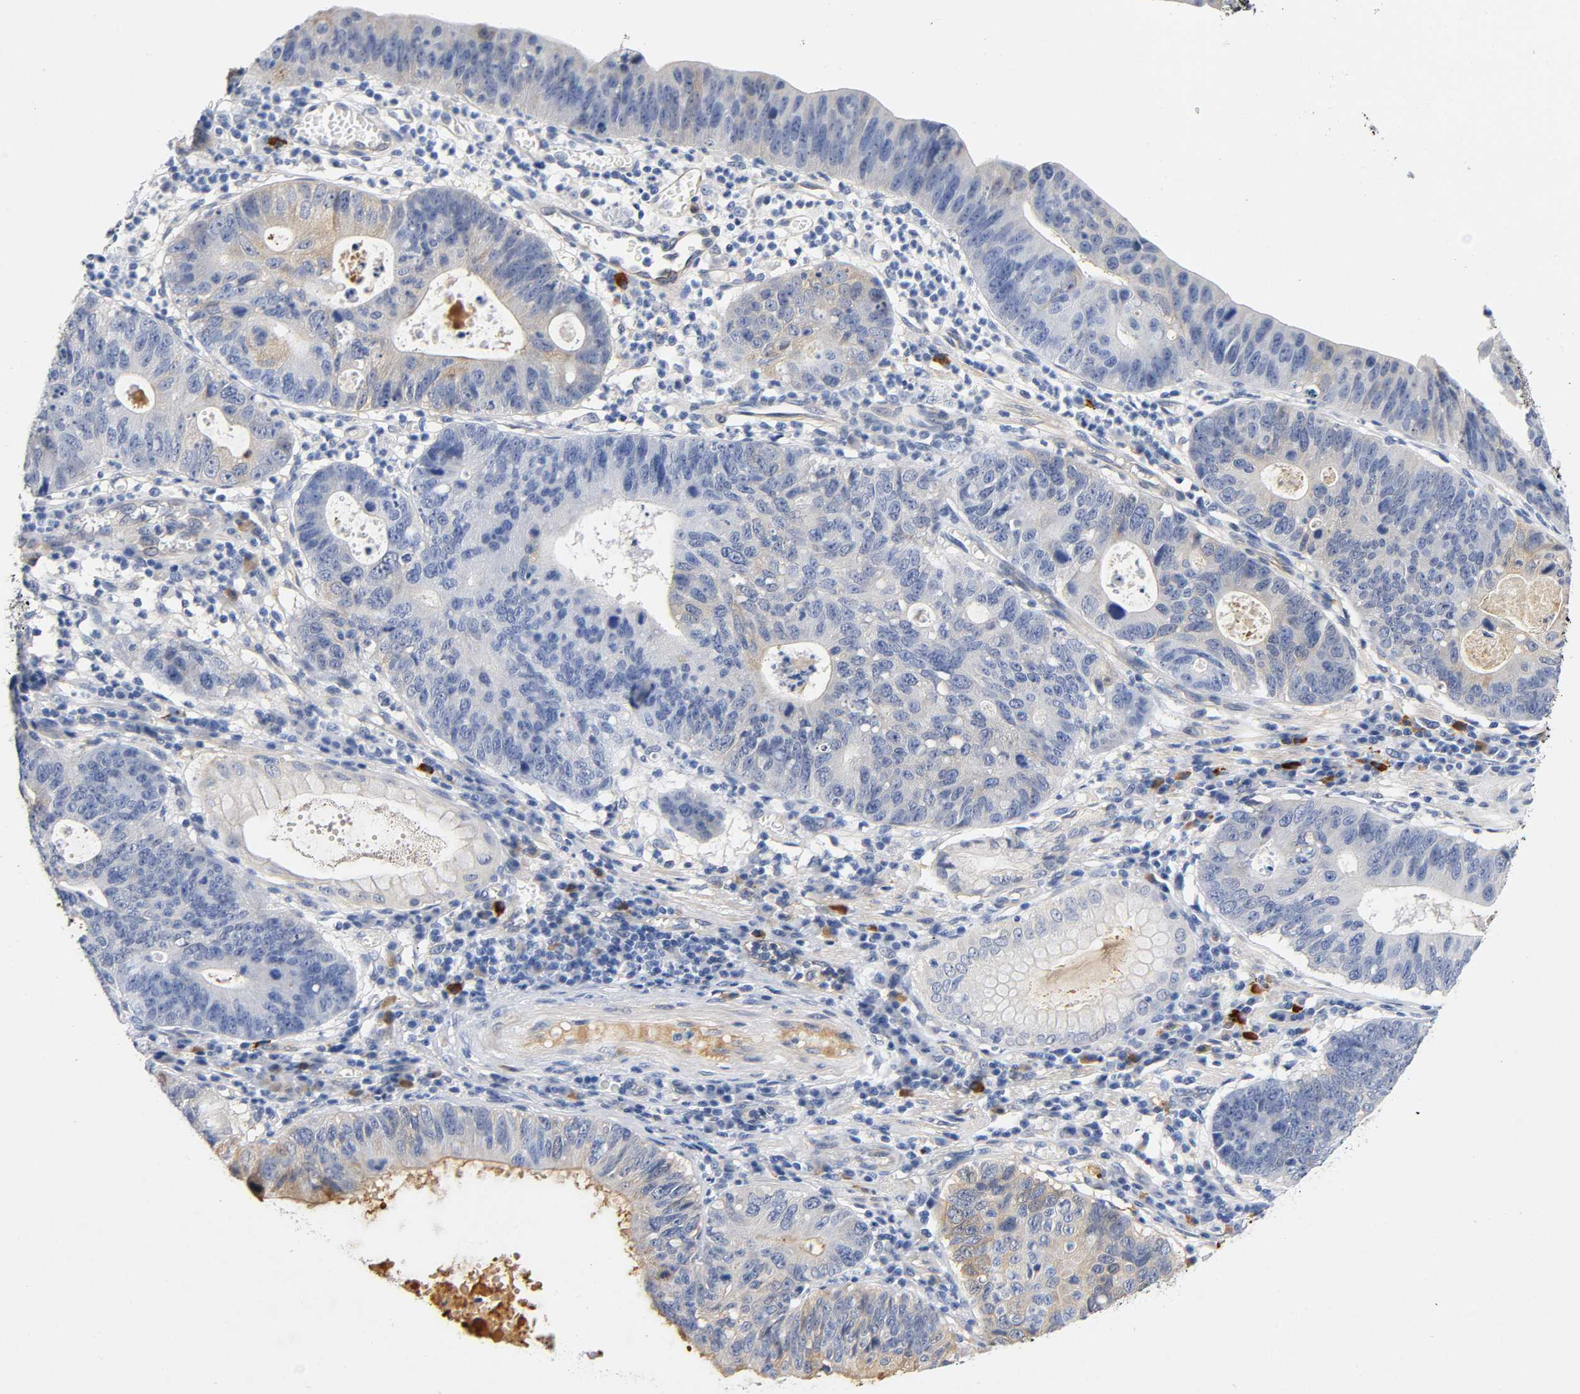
{"staining": {"intensity": "weak", "quantity": "25%-75%", "location": "cytoplasmic/membranous"}, "tissue": "stomach cancer", "cell_type": "Tumor cells", "image_type": "cancer", "snomed": [{"axis": "morphology", "description": "Adenocarcinoma, NOS"}, {"axis": "topography", "description": "Stomach"}], "caption": "IHC (DAB (3,3'-diaminobenzidine)) staining of human stomach cancer (adenocarcinoma) displays weak cytoplasmic/membranous protein positivity in about 25%-75% of tumor cells.", "gene": "TNC", "patient": {"sex": "male", "age": 59}}